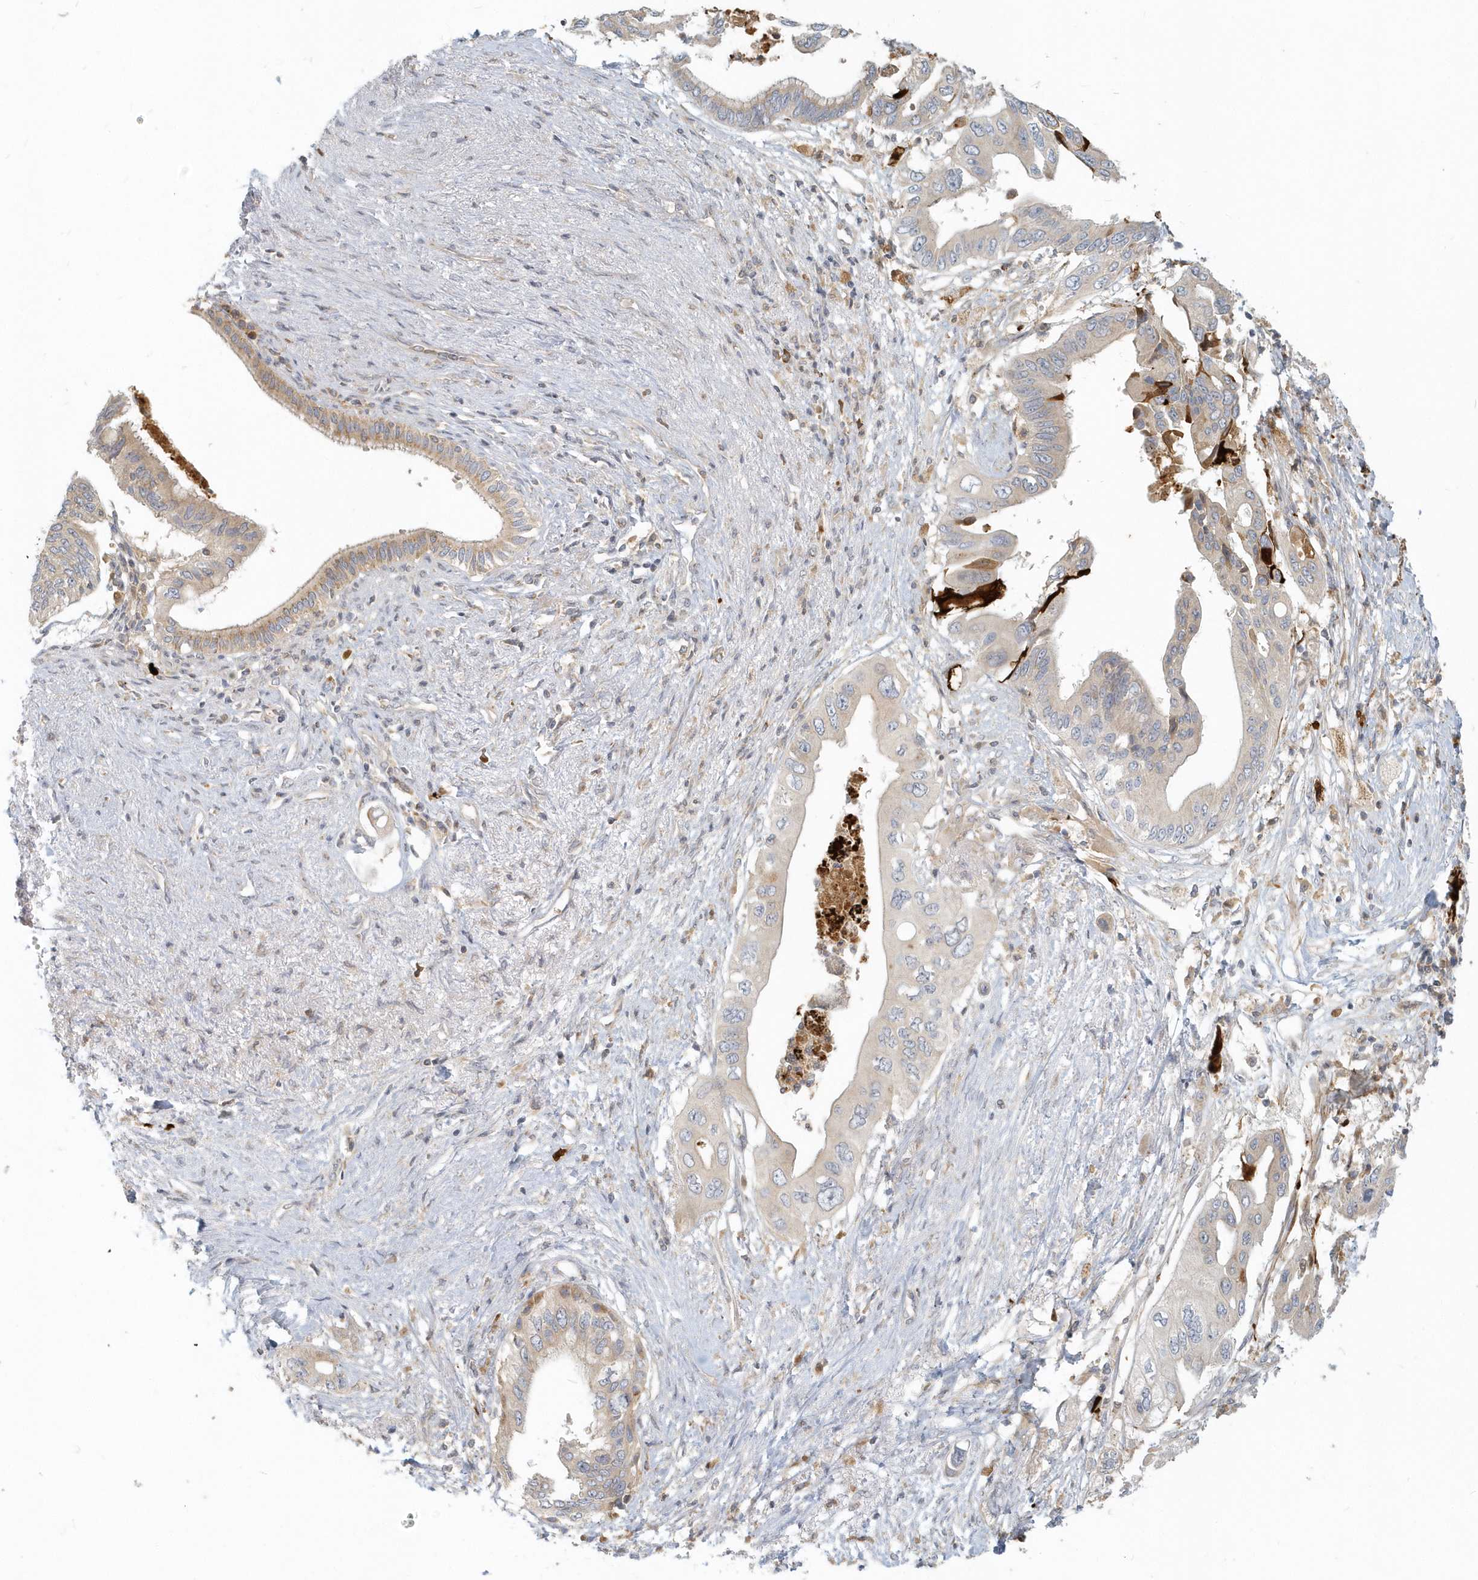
{"staining": {"intensity": "weak", "quantity": "<25%", "location": "cytoplasmic/membranous"}, "tissue": "pancreatic cancer", "cell_type": "Tumor cells", "image_type": "cancer", "snomed": [{"axis": "morphology", "description": "Adenocarcinoma, NOS"}, {"axis": "topography", "description": "Pancreas"}], "caption": "An immunohistochemistry (IHC) micrograph of pancreatic cancer is shown. There is no staining in tumor cells of pancreatic cancer.", "gene": "NAPB", "patient": {"sex": "male", "age": 66}}